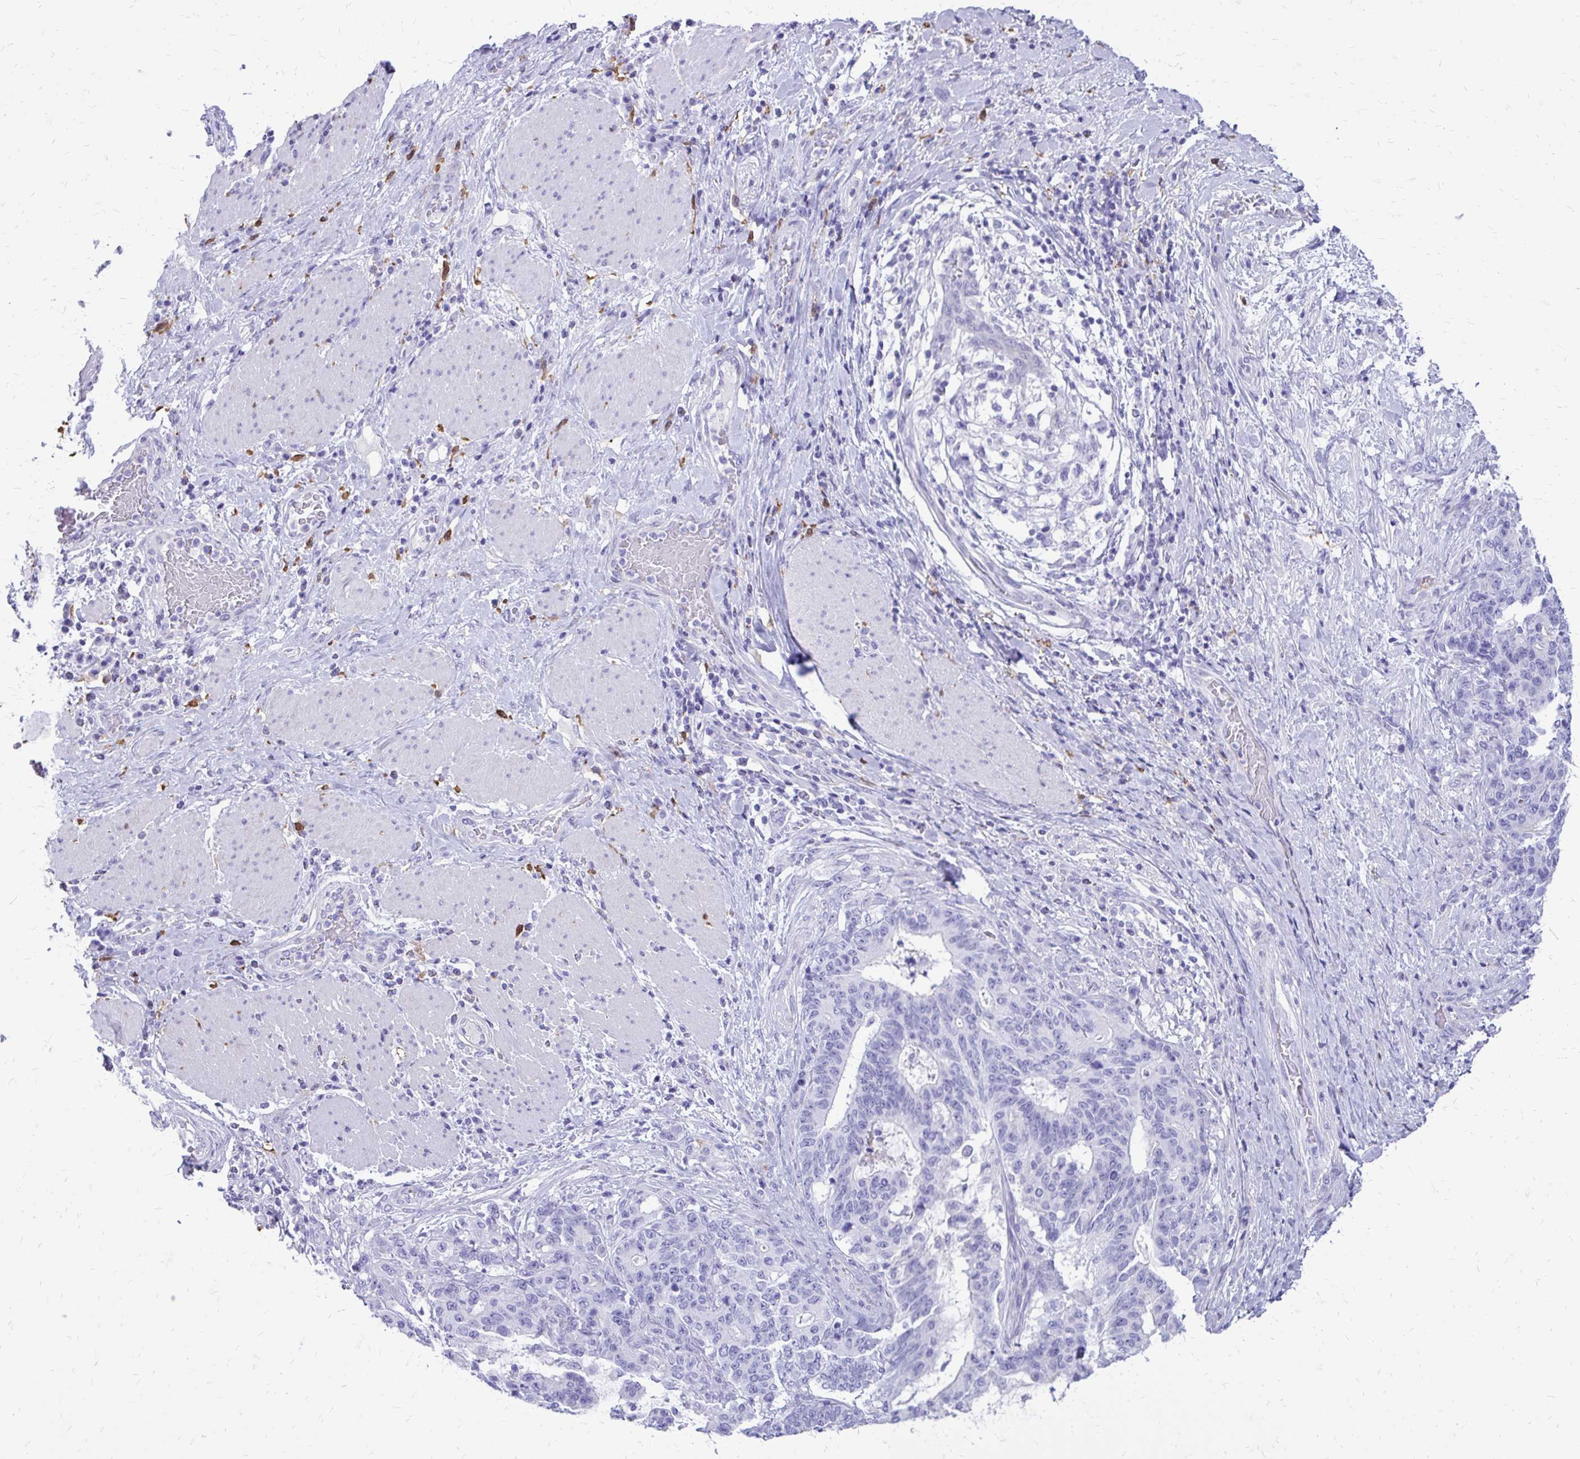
{"staining": {"intensity": "negative", "quantity": "none", "location": "none"}, "tissue": "stomach cancer", "cell_type": "Tumor cells", "image_type": "cancer", "snomed": [{"axis": "morphology", "description": "Normal tissue, NOS"}, {"axis": "morphology", "description": "Adenocarcinoma, NOS"}, {"axis": "topography", "description": "Stomach"}], "caption": "Histopathology image shows no protein staining in tumor cells of adenocarcinoma (stomach) tissue. Brightfield microscopy of immunohistochemistry (IHC) stained with DAB (brown) and hematoxylin (blue), captured at high magnification.", "gene": "SIGLEC11", "patient": {"sex": "female", "age": 64}}